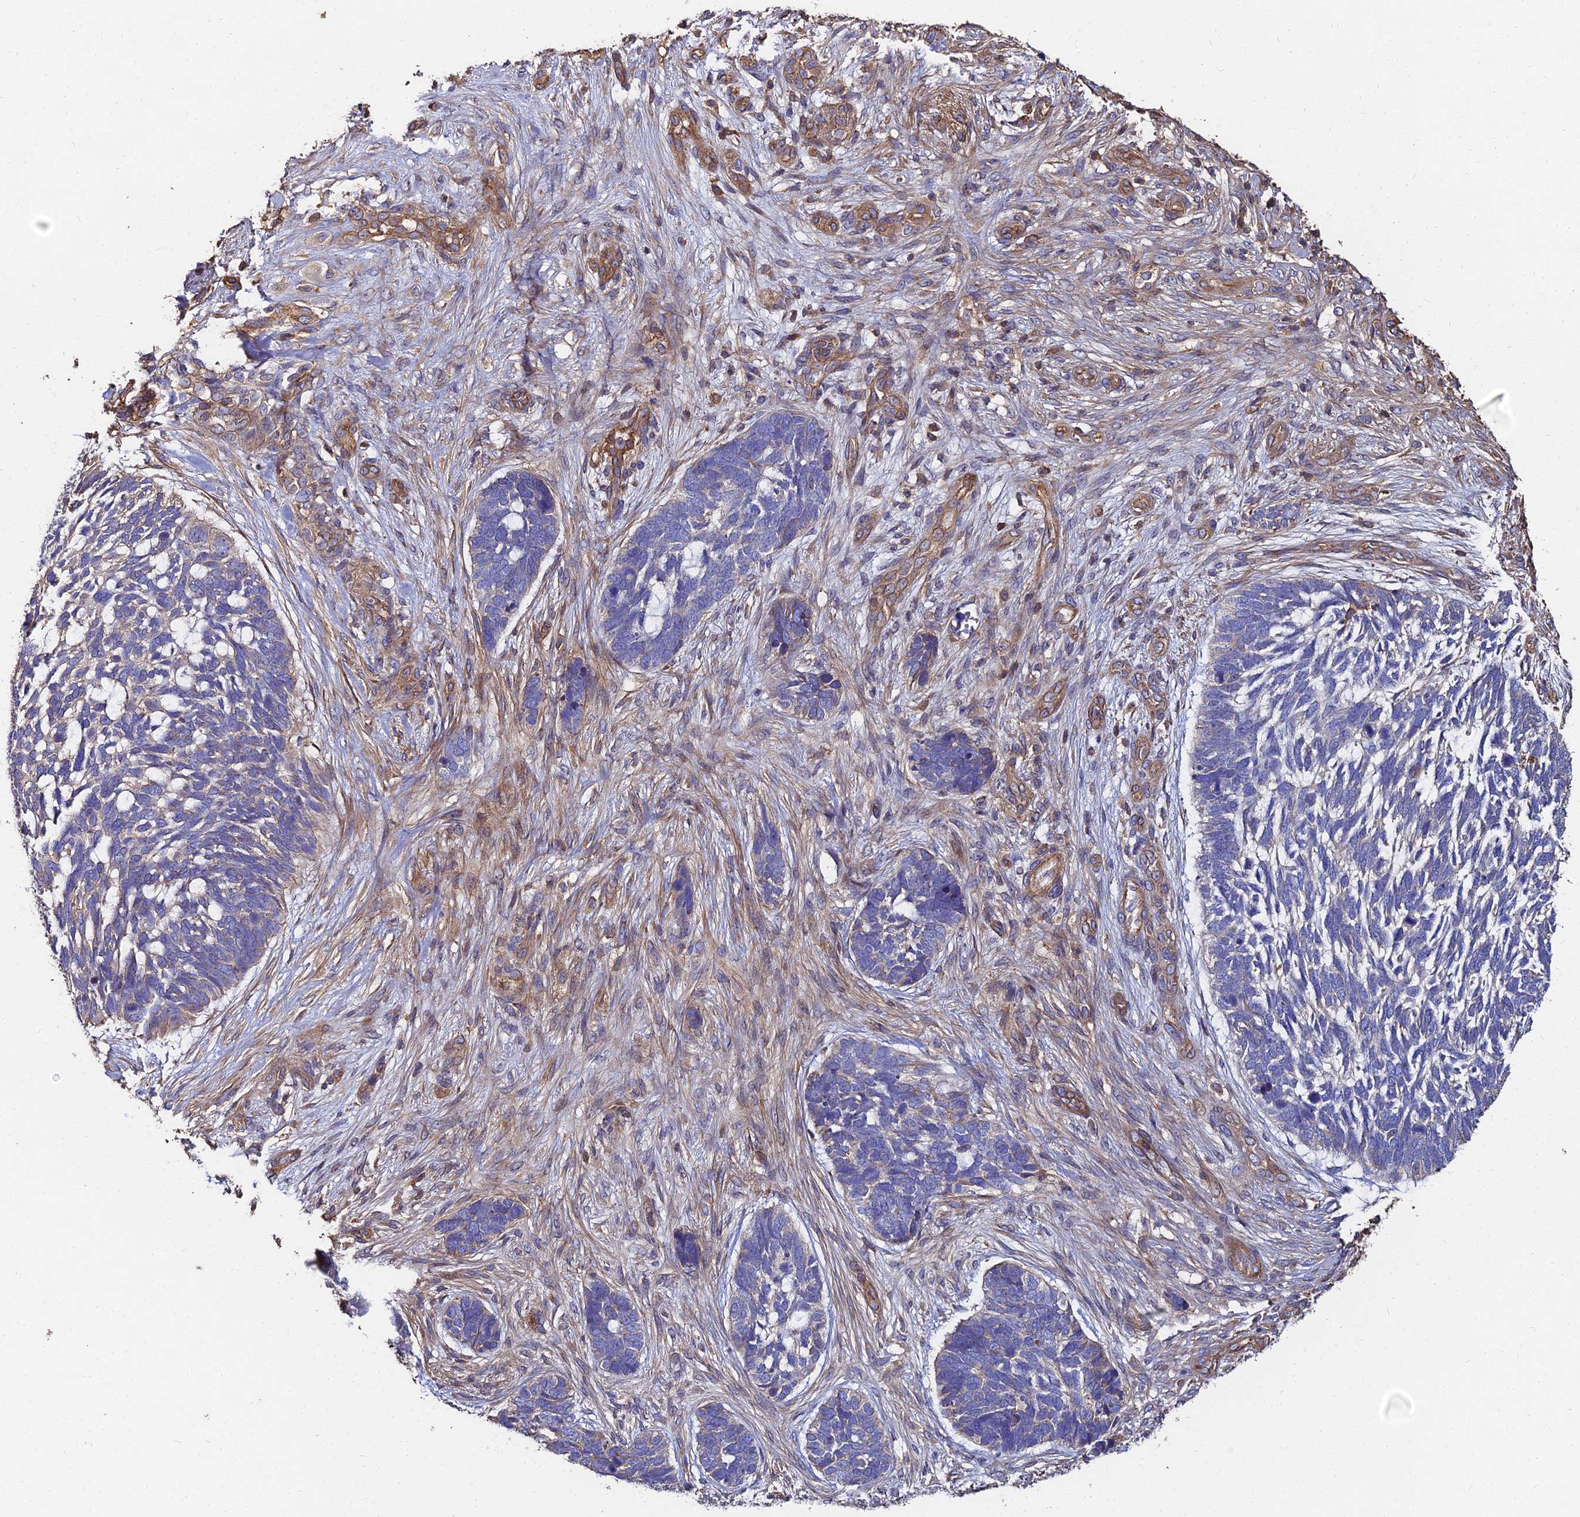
{"staining": {"intensity": "negative", "quantity": "none", "location": "none"}, "tissue": "skin cancer", "cell_type": "Tumor cells", "image_type": "cancer", "snomed": [{"axis": "morphology", "description": "Basal cell carcinoma"}, {"axis": "topography", "description": "Skin"}], "caption": "The image demonstrates no significant positivity in tumor cells of basal cell carcinoma (skin).", "gene": "EXT1", "patient": {"sex": "male", "age": 88}}